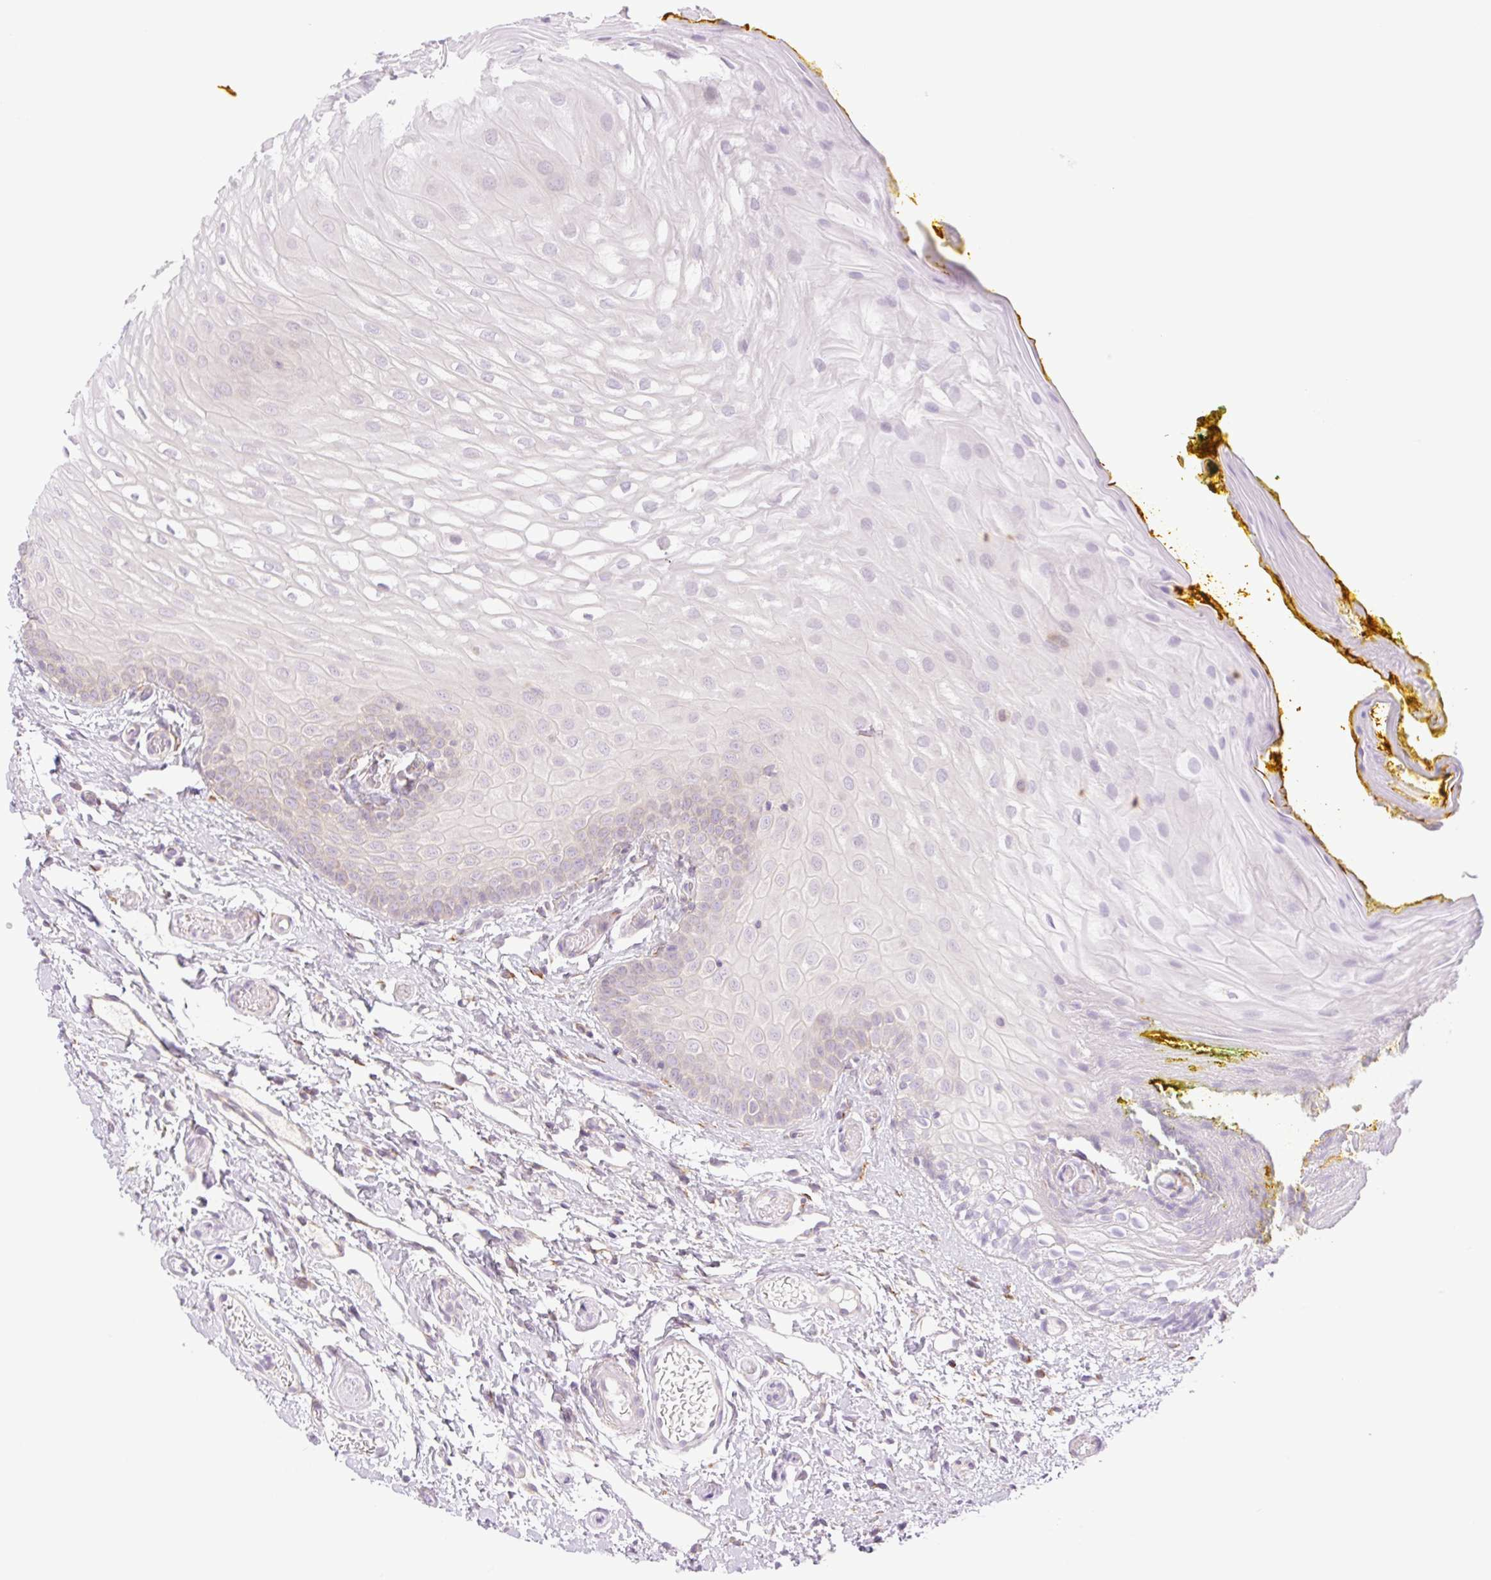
{"staining": {"intensity": "moderate", "quantity": "<25%", "location": "cytoplasmic/membranous"}, "tissue": "oral mucosa", "cell_type": "Squamous epithelial cells", "image_type": "normal", "snomed": [{"axis": "morphology", "description": "Normal tissue, NOS"}, {"axis": "topography", "description": "Oral tissue"}, {"axis": "topography", "description": "Tounge, NOS"}], "caption": "High-magnification brightfield microscopy of normal oral mucosa stained with DAB (brown) and counterstained with hematoxylin (blue). squamous epithelial cells exhibit moderate cytoplasmic/membranous positivity is appreciated in about<25% of cells.", "gene": "COL5A1", "patient": {"sex": "female", "age": 60}}